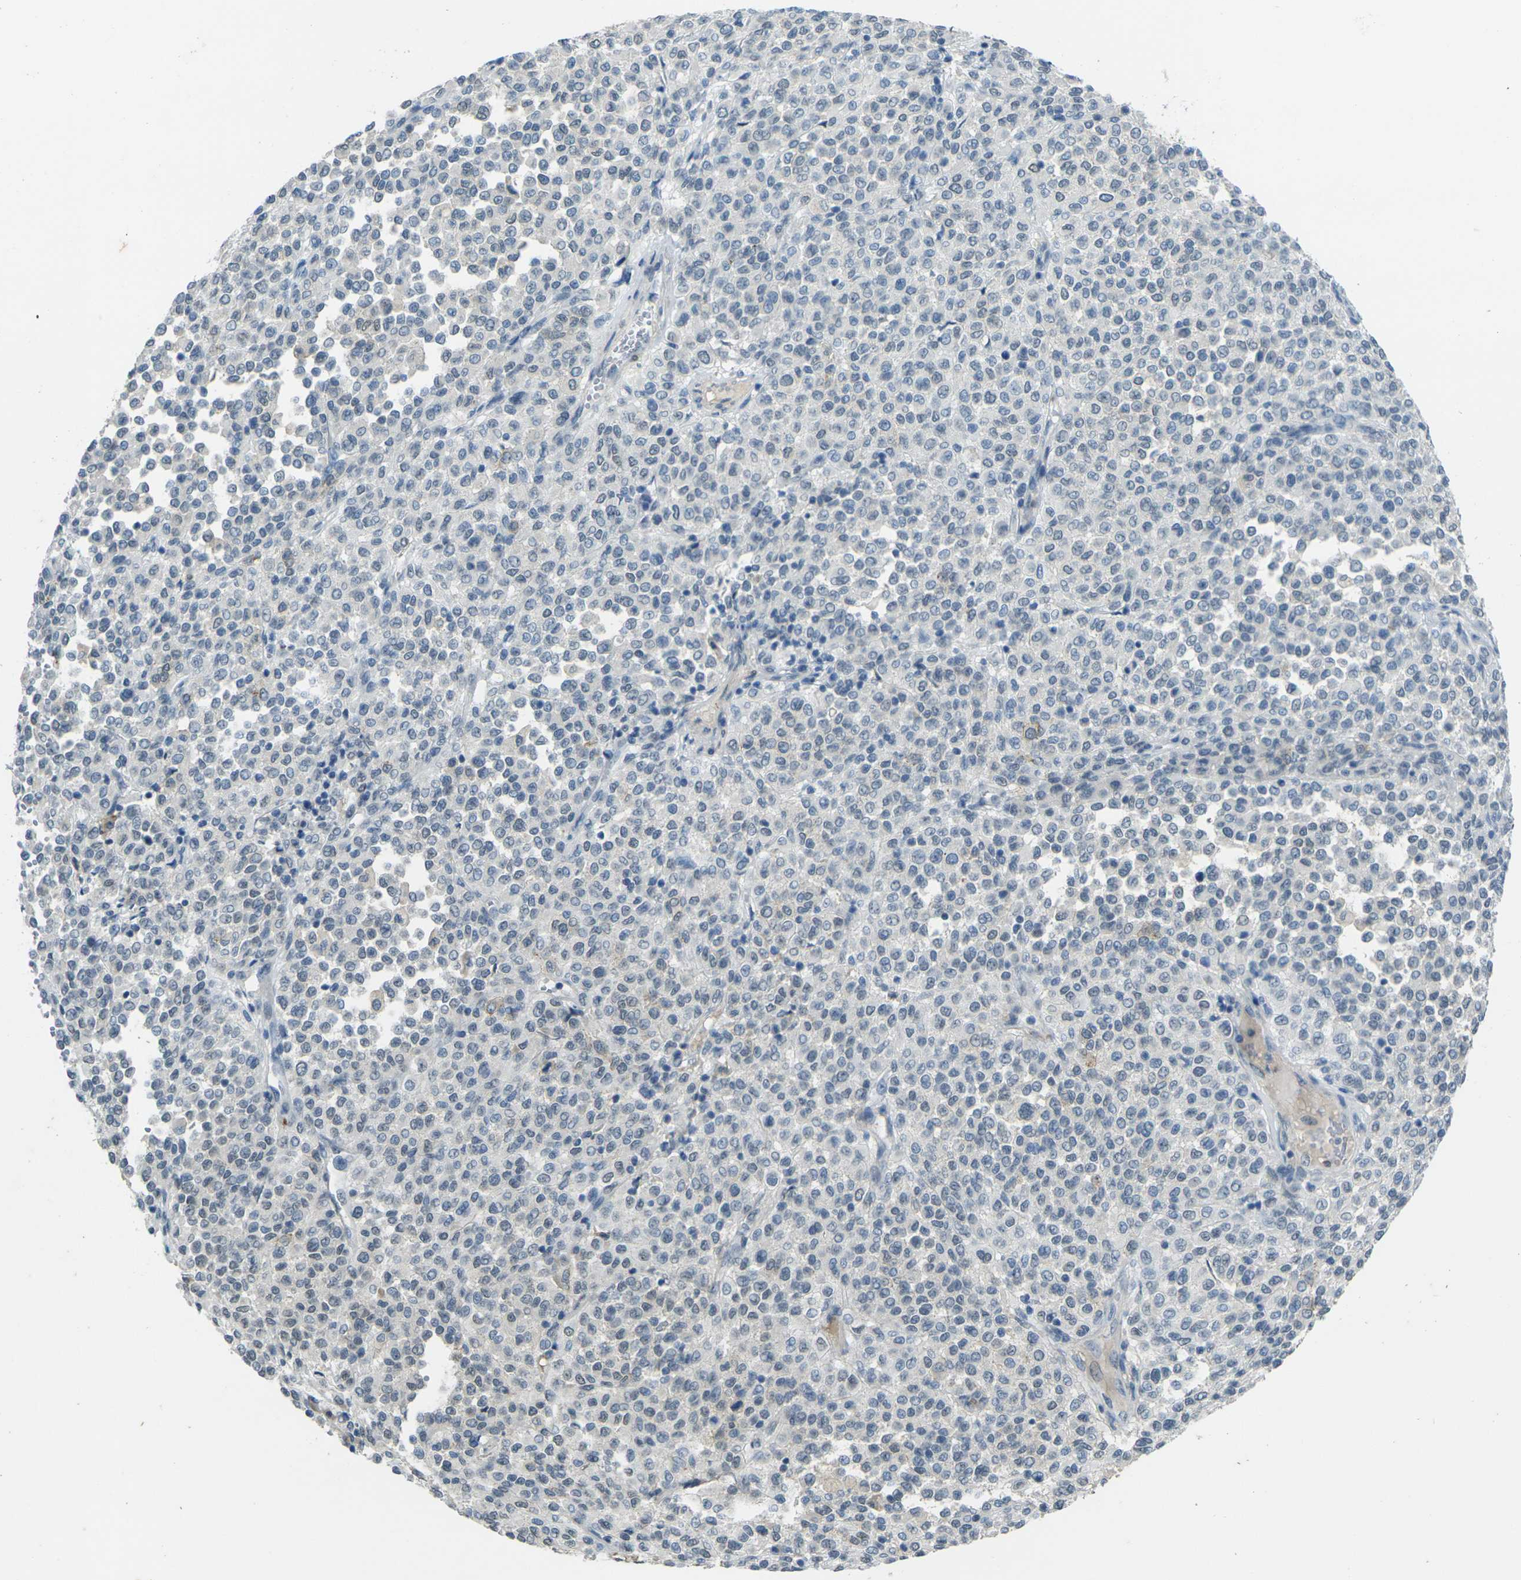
{"staining": {"intensity": "negative", "quantity": "none", "location": "none"}, "tissue": "melanoma", "cell_type": "Tumor cells", "image_type": "cancer", "snomed": [{"axis": "morphology", "description": "Malignant melanoma, Metastatic site"}, {"axis": "topography", "description": "Pancreas"}], "caption": "There is no significant staining in tumor cells of melanoma.", "gene": "SPTBN2", "patient": {"sex": "female", "age": 30}}